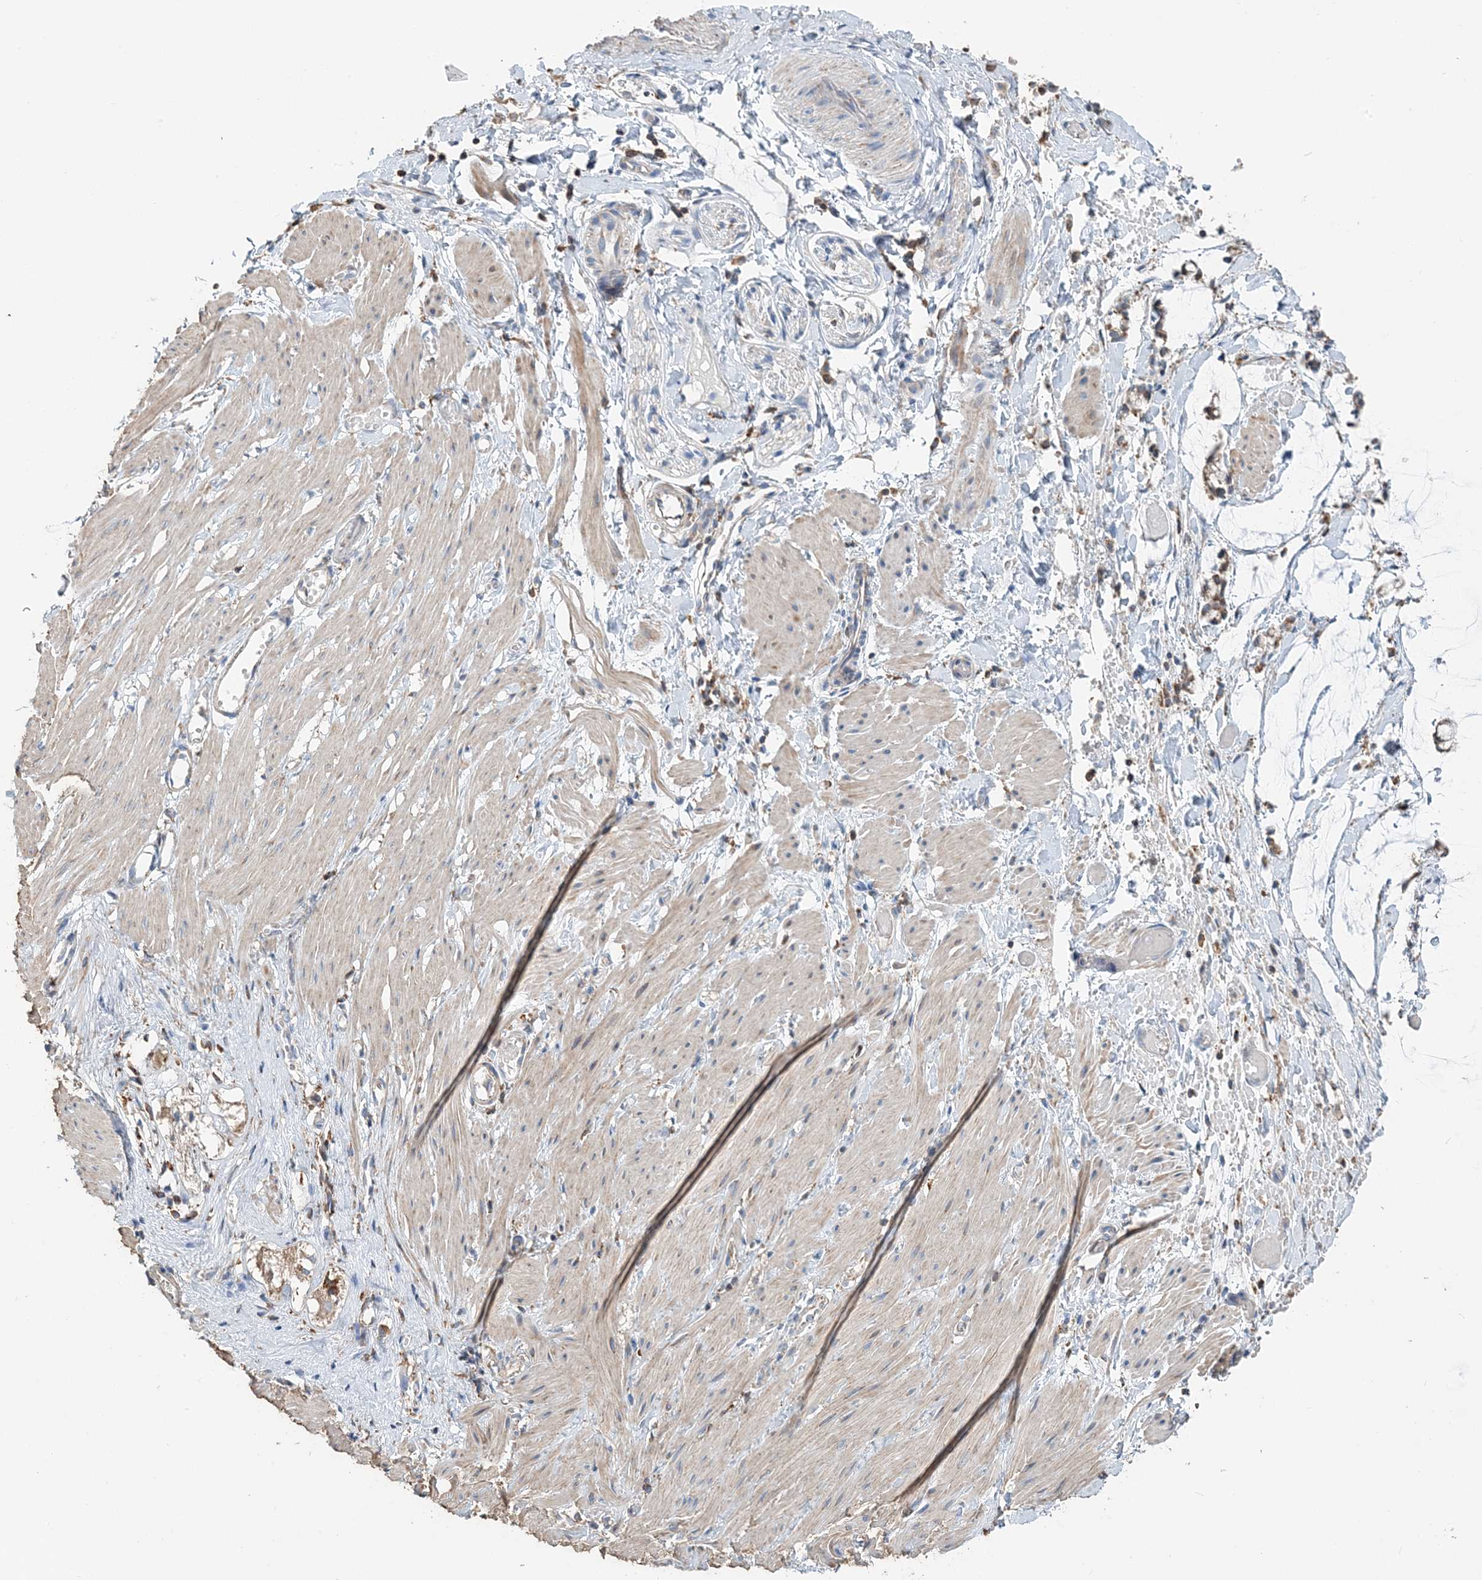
{"staining": {"intensity": "weak", "quantity": ">75%", "location": "cytoplasmic/membranous"}, "tissue": "adipose tissue", "cell_type": "Adipocytes", "image_type": "normal", "snomed": [{"axis": "morphology", "description": "Normal tissue, NOS"}, {"axis": "morphology", "description": "Adenocarcinoma, NOS"}, {"axis": "topography", "description": "Colon"}, {"axis": "topography", "description": "Peripheral nerve tissue"}], "caption": "IHC (DAB (3,3'-diaminobenzidine)) staining of normal adipose tissue reveals weak cytoplasmic/membranous protein positivity in about >75% of adipocytes. The protein of interest is shown in brown color, while the nuclei are stained blue.", "gene": "TMLHE", "patient": {"sex": "male", "age": 14}}